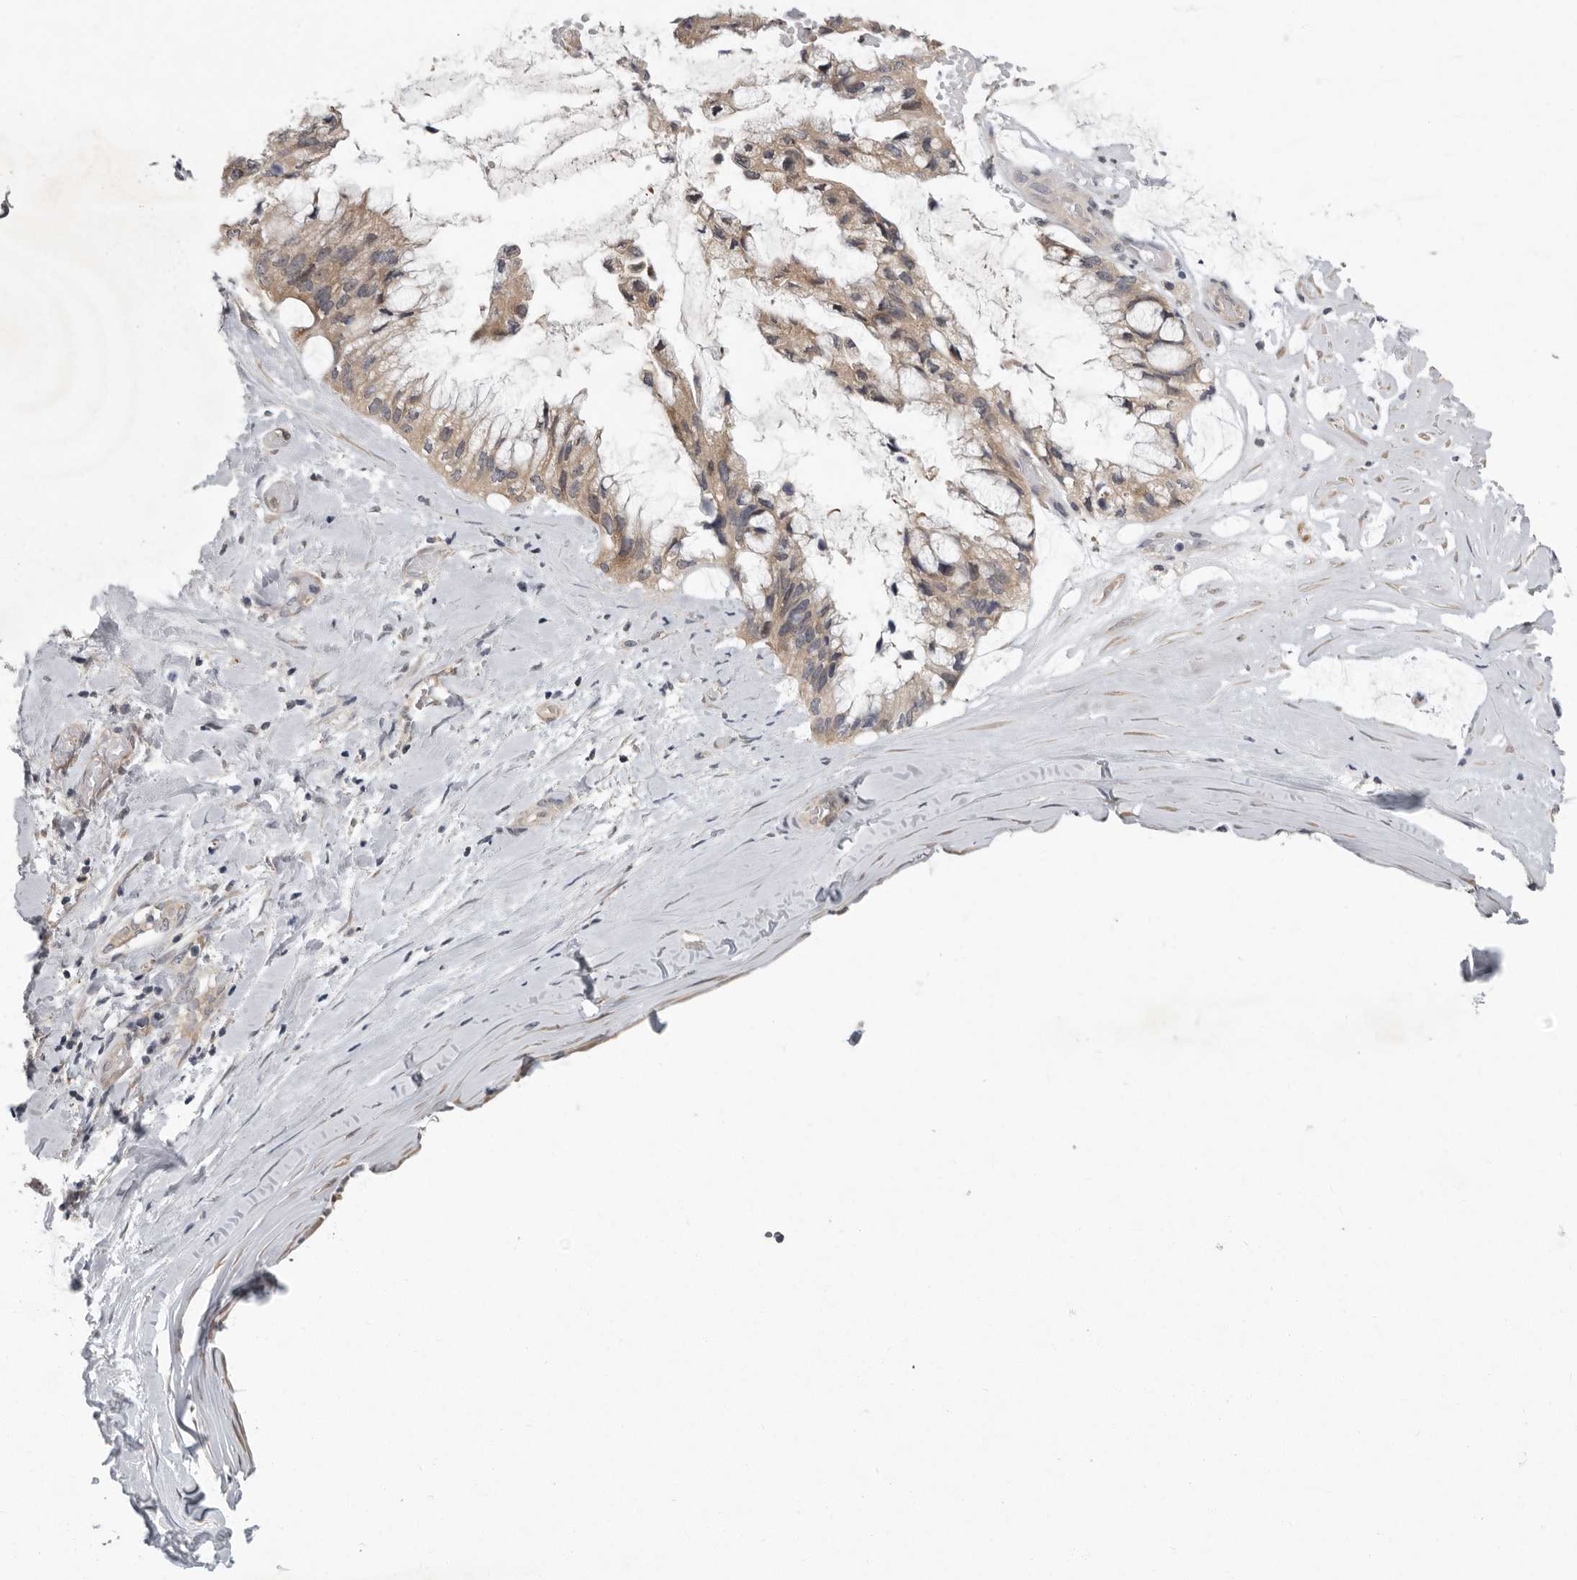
{"staining": {"intensity": "weak", "quantity": ">75%", "location": "cytoplasmic/membranous"}, "tissue": "ovarian cancer", "cell_type": "Tumor cells", "image_type": "cancer", "snomed": [{"axis": "morphology", "description": "Cystadenocarcinoma, mucinous, NOS"}, {"axis": "topography", "description": "Ovary"}], "caption": "Mucinous cystadenocarcinoma (ovarian) stained with DAB (3,3'-diaminobenzidine) immunohistochemistry reveals low levels of weak cytoplasmic/membranous expression in approximately >75% of tumor cells.", "gene": "RALGPS2", "patient": {"sex": "female", "age": 39}}